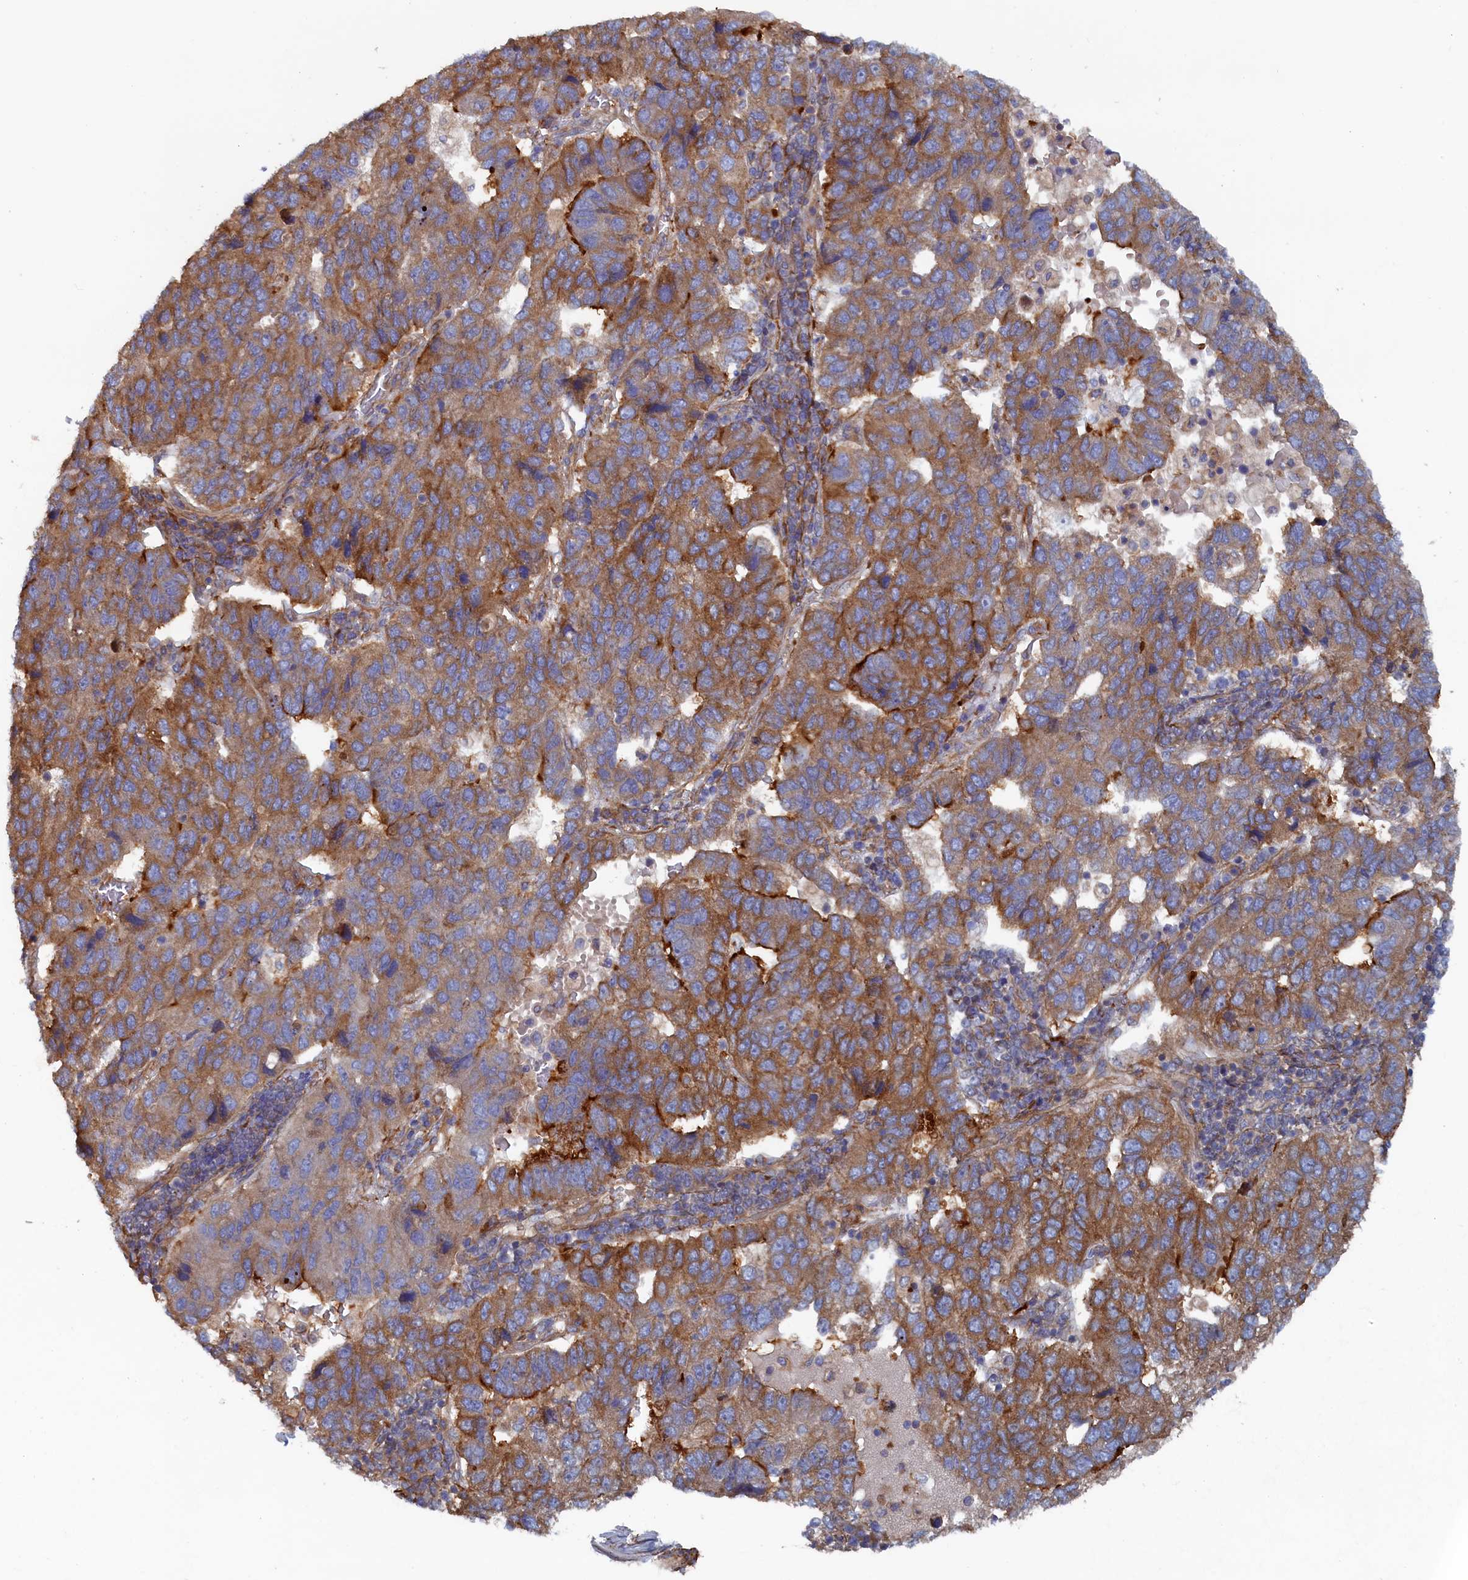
{"staining": {"intensity": "moderate", "quantity": ">75%", "location": "cytoplasmic/membranous"}, "tissue": "pancreatic cancer", "cell_type": "Tumor cells", "image_type": "cancer", "snomed": [{"axis": "morphology", "description": "Adenocarcinoma, NOS"}, {"axis": "topography", "description": "Pancreas"}], "caption": "This image shows IHC staining of human adenocarcinoma (pancreatic), with medium moderate cytoplasmic/membranous positivity in about >75% of tumor cells.", "gene": "TMEM196", "patient": {"sex": "female", "age": 61}}